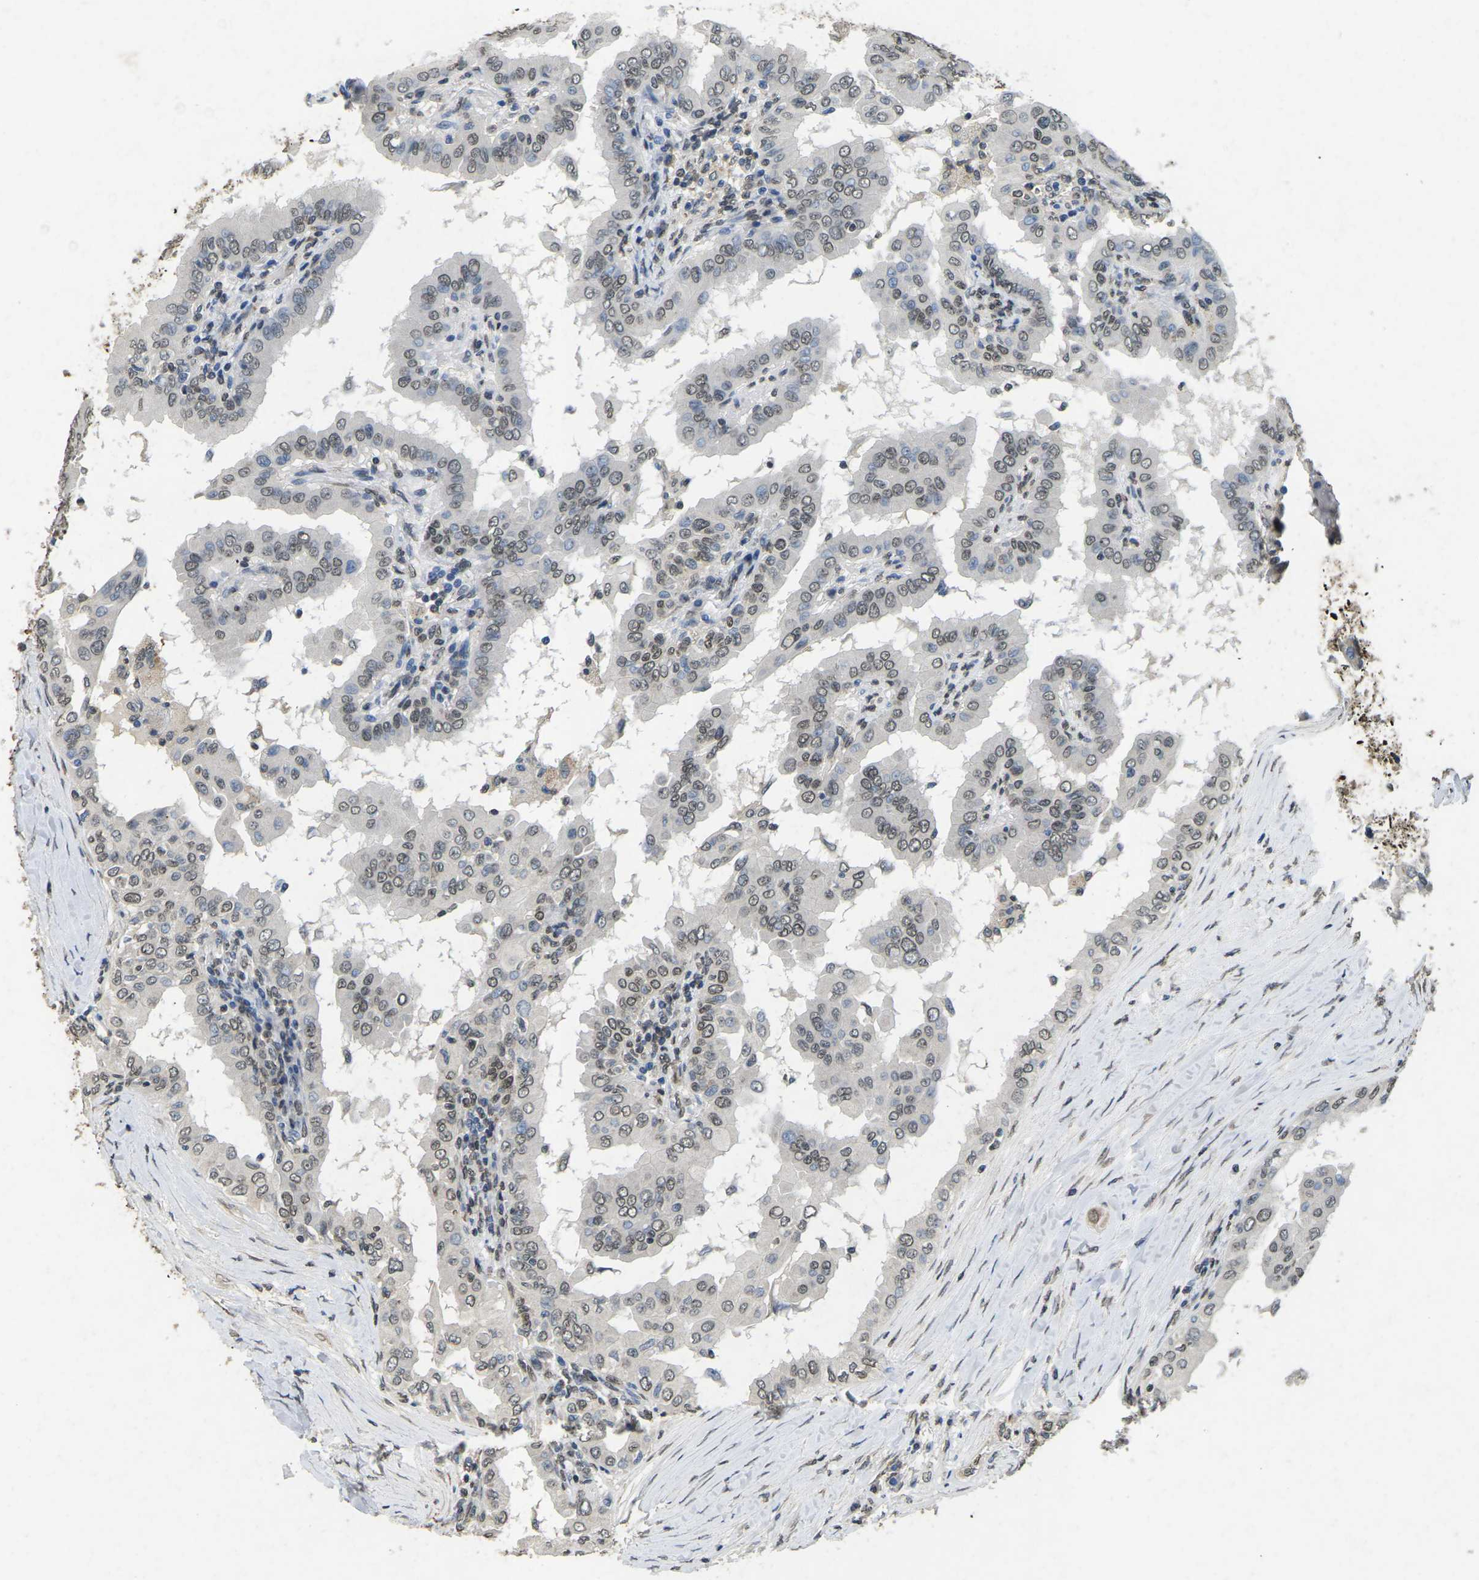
{"staining": {"intensity": "weak", "quantity": "25%-75%", "location": "nuclear"}, "tissue": "thyroid cancer", "cell_type": "Tumor cells", "image_type": "cancer", "snomed": [{"axis": "morphology", "description": "Papillary adenocarcinoma, NOS"}, {"axis": "topography", "description": "Thyroid gland"}], "caption": "Protein staining exhibits weak nuclear staining in about 25%-75% of tumor cells in papillary adenocarcinoma (thyroid).", "gene": "SCNN1B", "patient": {"sex": "male", "age": 33}}